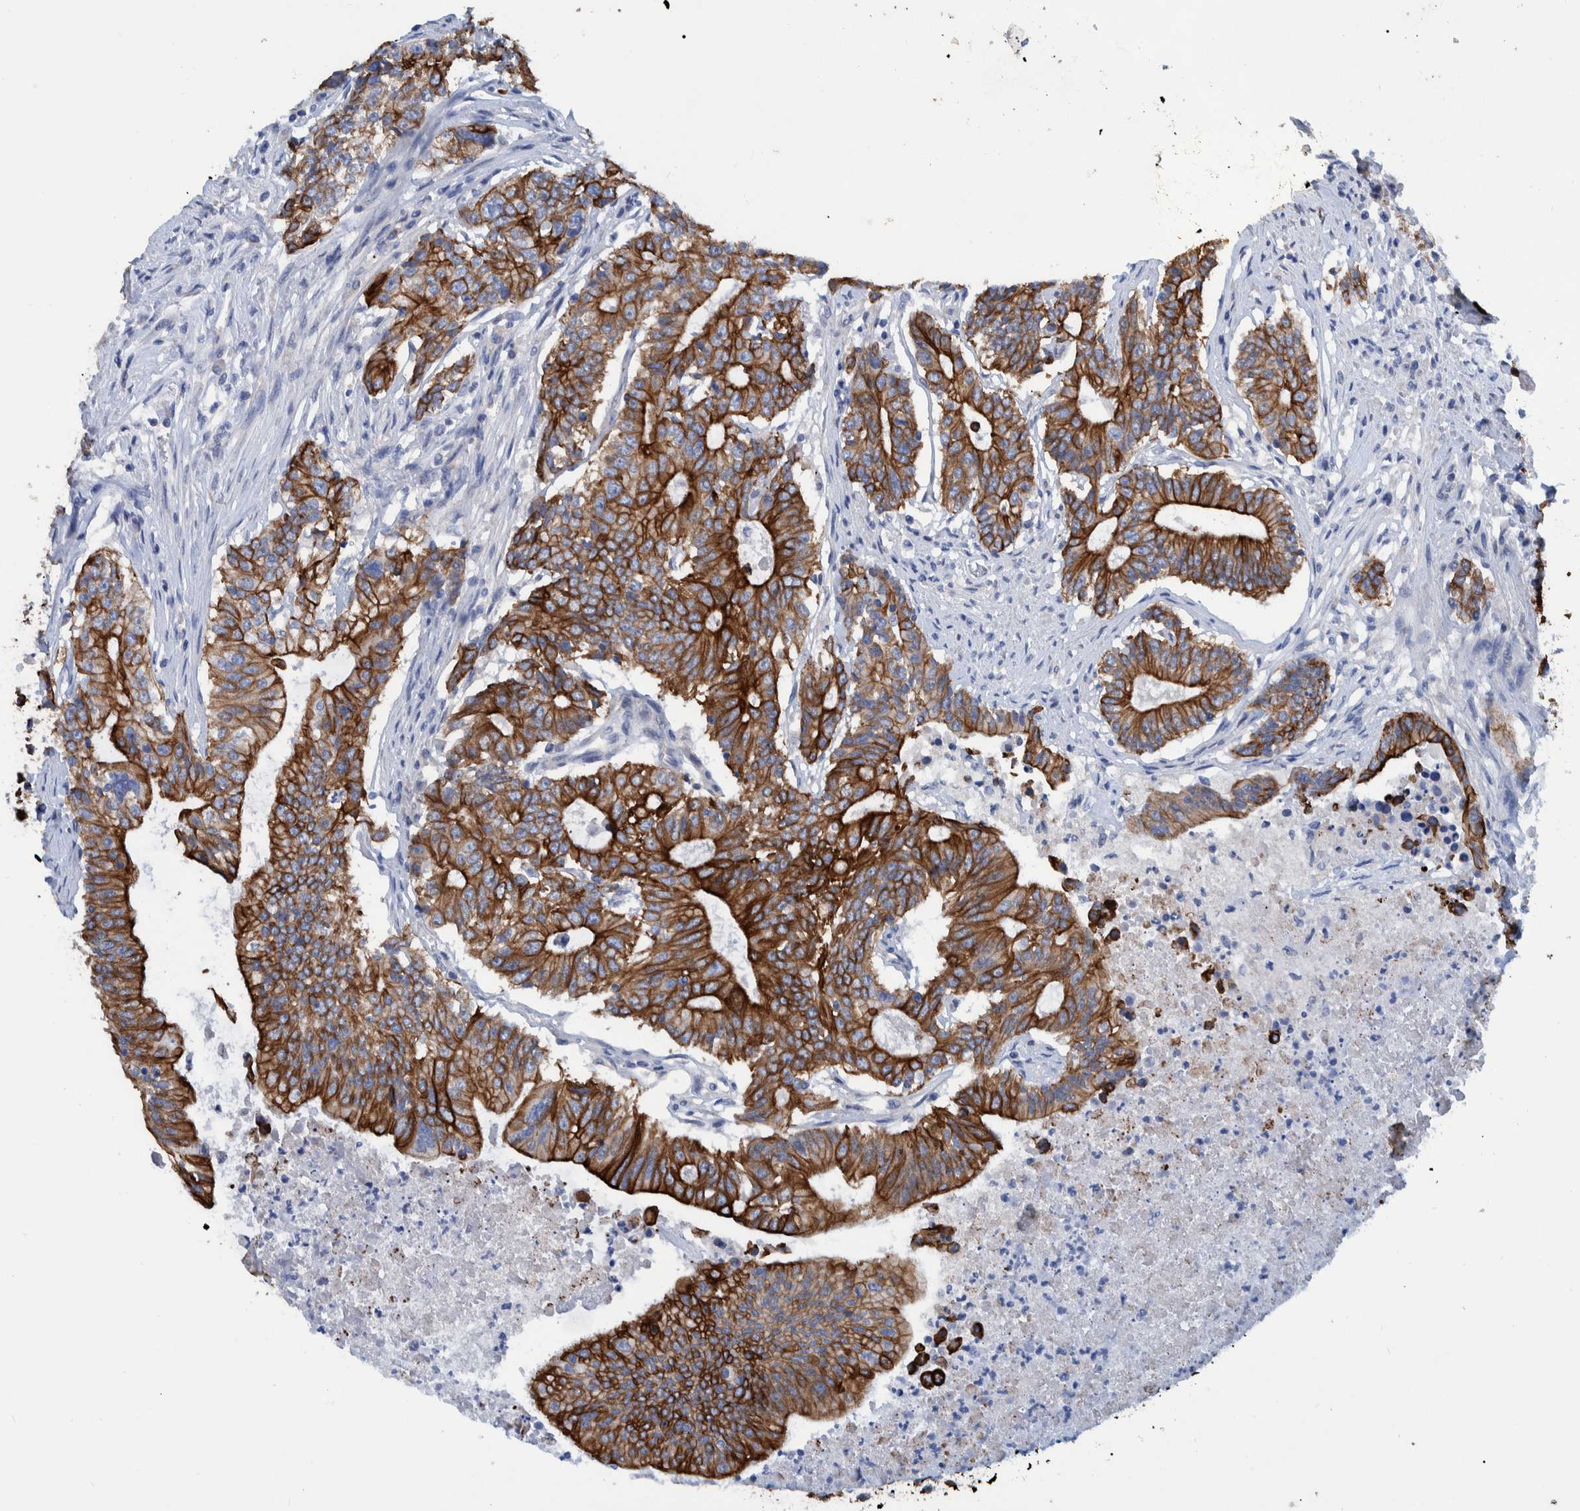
{"staining": {"intensity": "strong", "quantity": ">75%", "location": "cytoplasmic/membranous"}, "tissue": "colorectal cancer", "cell_type": "Tumor cells", "image_type": "cancer", "snomed": [{"axis": "morphology", "description": "Adenocarcinoma, NOS"}, {"axis": "topography", "description": "Colon"}], "caption": "IHC (DAB) staining of colorectal cancer (adenocarcinoma) reveals strong cytoplasmic/membranous protein expression in approximately >75% of tumor cells. Using DAB (3,3'-diaminobenzidine) (brown) and hematoxylin (blue) stains, captured at high magnification using brightfield microscopy.", "gene": "MKS1", "patient": {"sex": "female", "age": 77}}